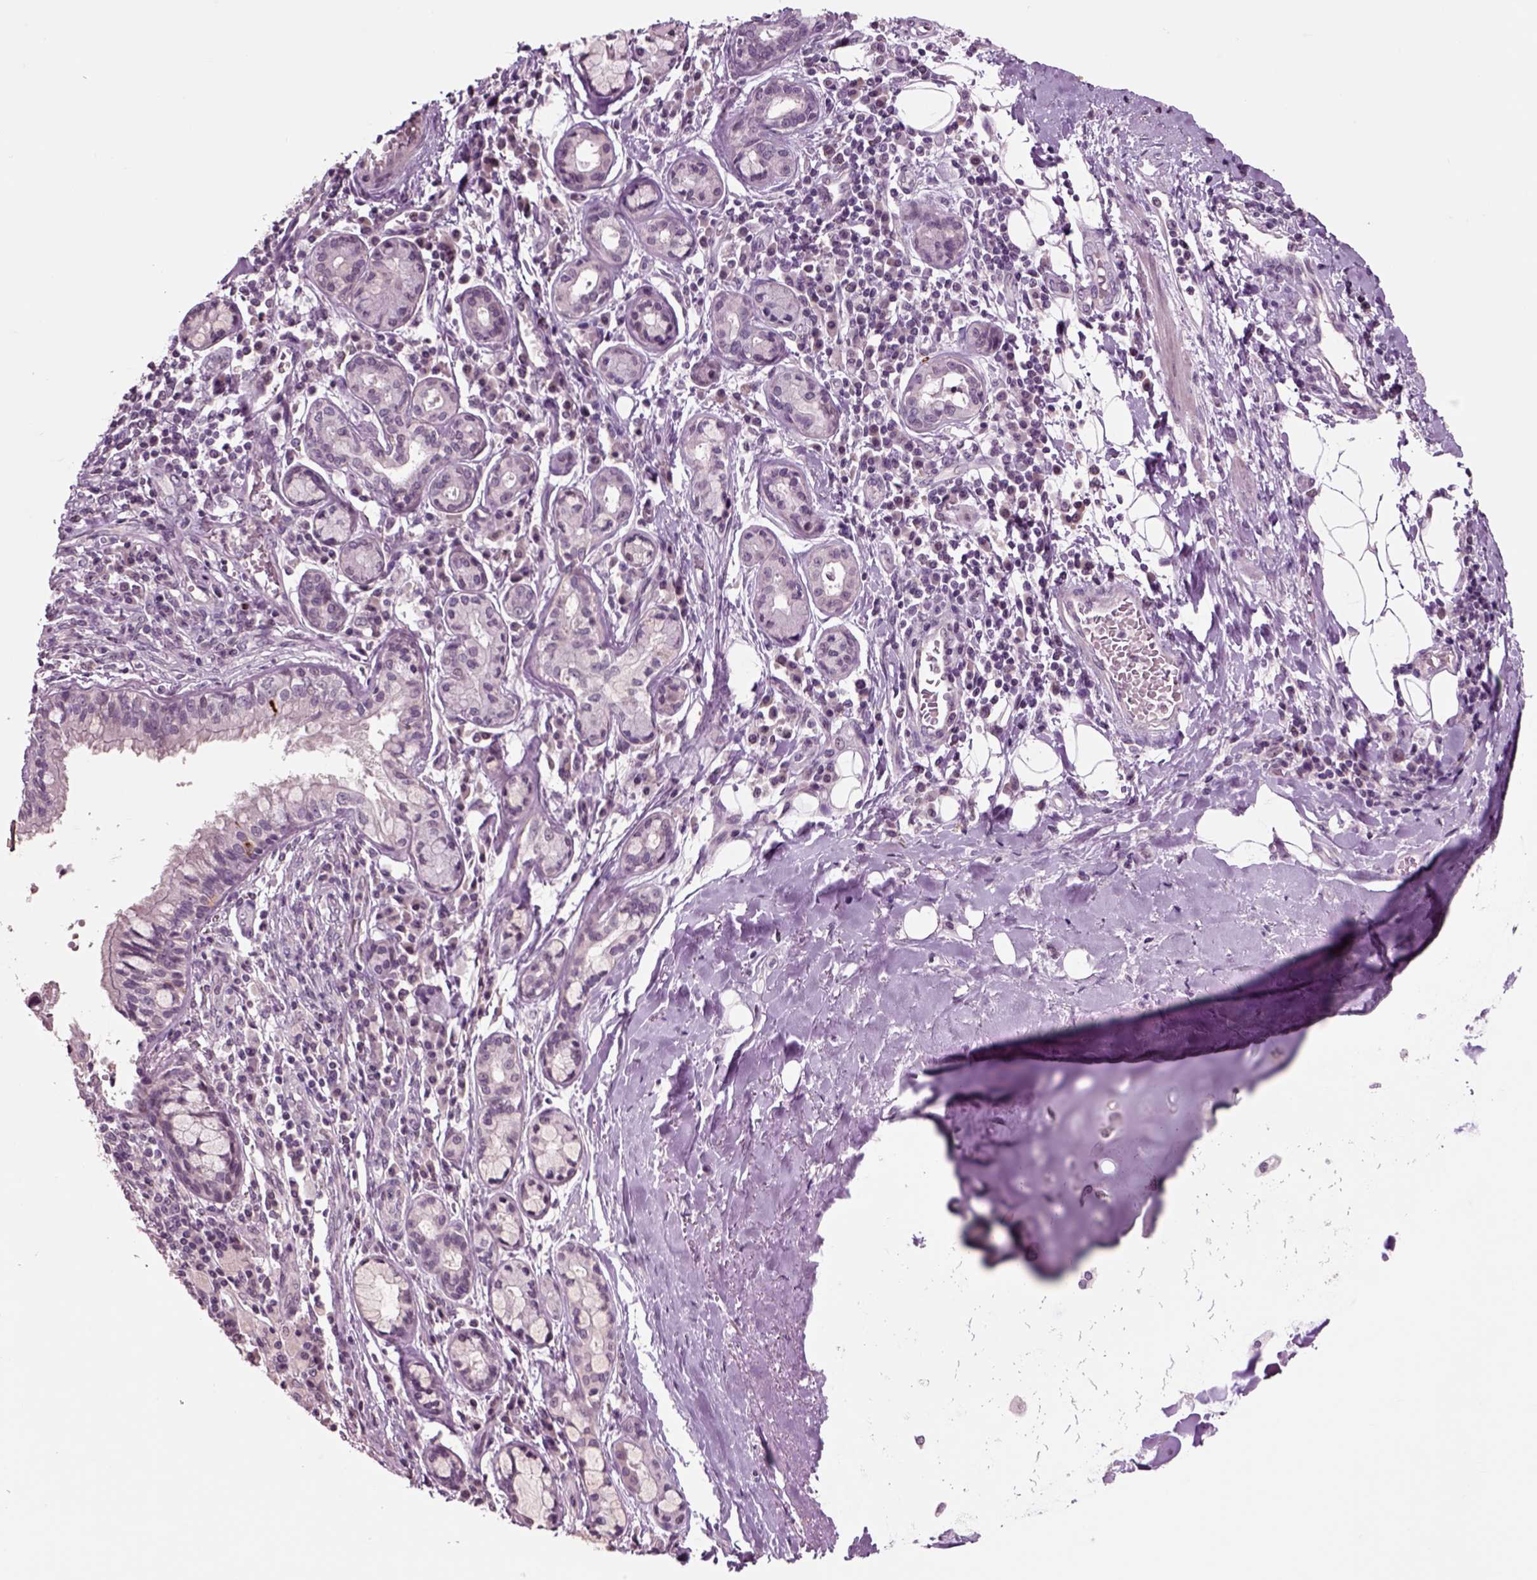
{"staining": {"intensity": "negative", "quantity": "none", "location": "none"}, "tissue": "bronchus", "cell_type": "Respiratory epithelial cells", "image_type": "normal", "snomed": [{"axis": "morphology", "description": "Normal tissue, NOS"}, {"axis": "morphology", "description": "Squamous cell carcinoma, NOS"}, {"axis": "topography", "description": "Bronchus"}, {"axis": "topography", "description": "Lung"}], "caption": "IHC histopathology image of unremarkable bronchus stained for a protein (brown), which exhibits no positivity in respiratory epithelial cells.", "gene": "CHGB", "patient": {"sex": "male", "age": 69}}